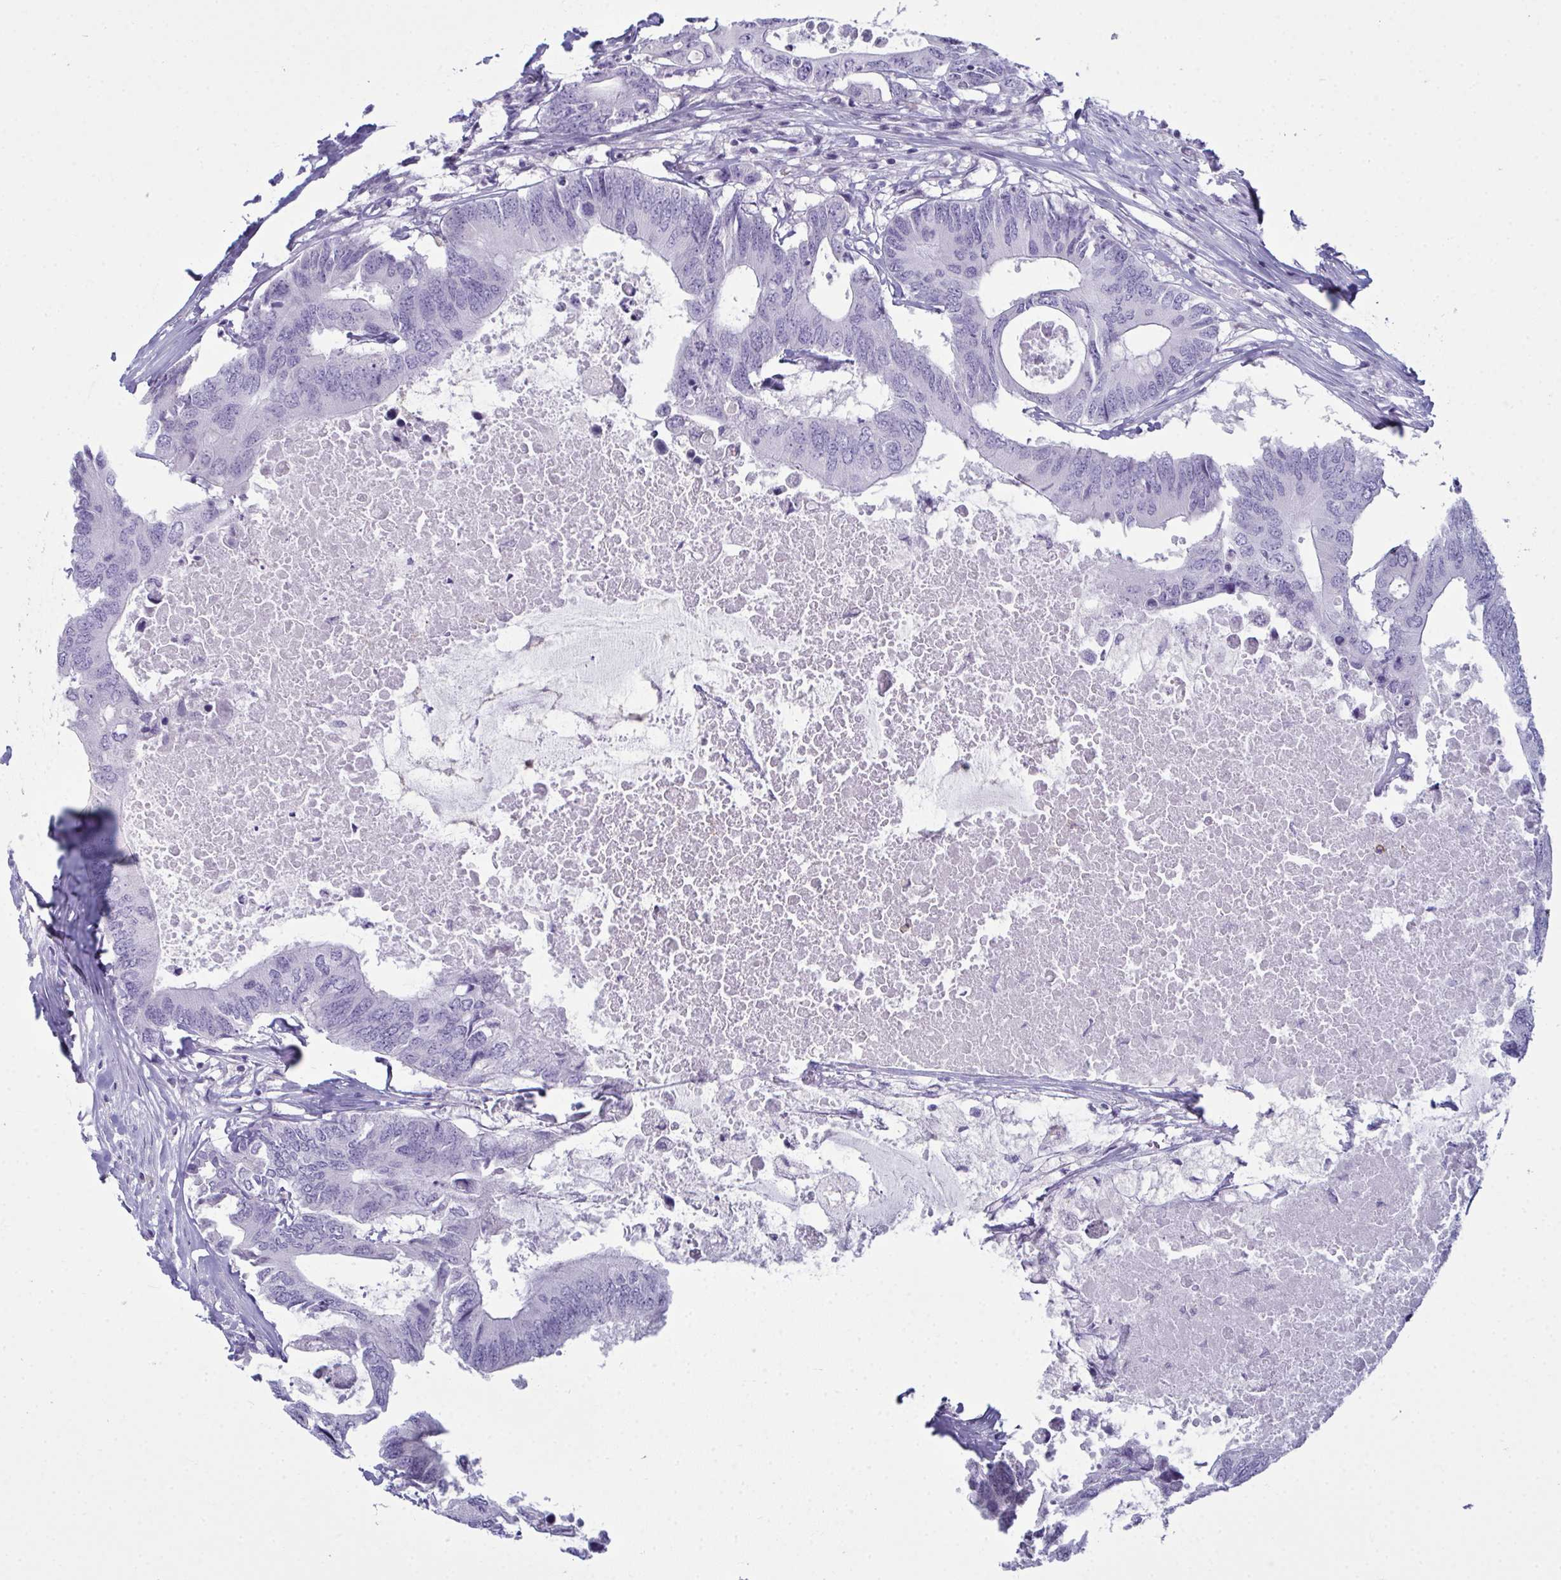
{"staining": {"intensity": "negative", "quantity": "none", "location": "none"}, "tissue": "colorectal cancer", "cell_type": "Tumor cells", "image_type": "cancer", "snomed": [{"axis": "morphology", "description": "Adenocarcinoma, NOS"}, {"axis": "topography", "description": "Colon"}], "caption": "Adenocarcinoma (colorectal) was stained to show a protein in brown. There is no significant positivity in tumor cells. (DAB immunohistochemistry (IHC) with hematoxylin counter stain).", "gene": "SERPINB10", "patient": {"sex": "male", "age": 71}}